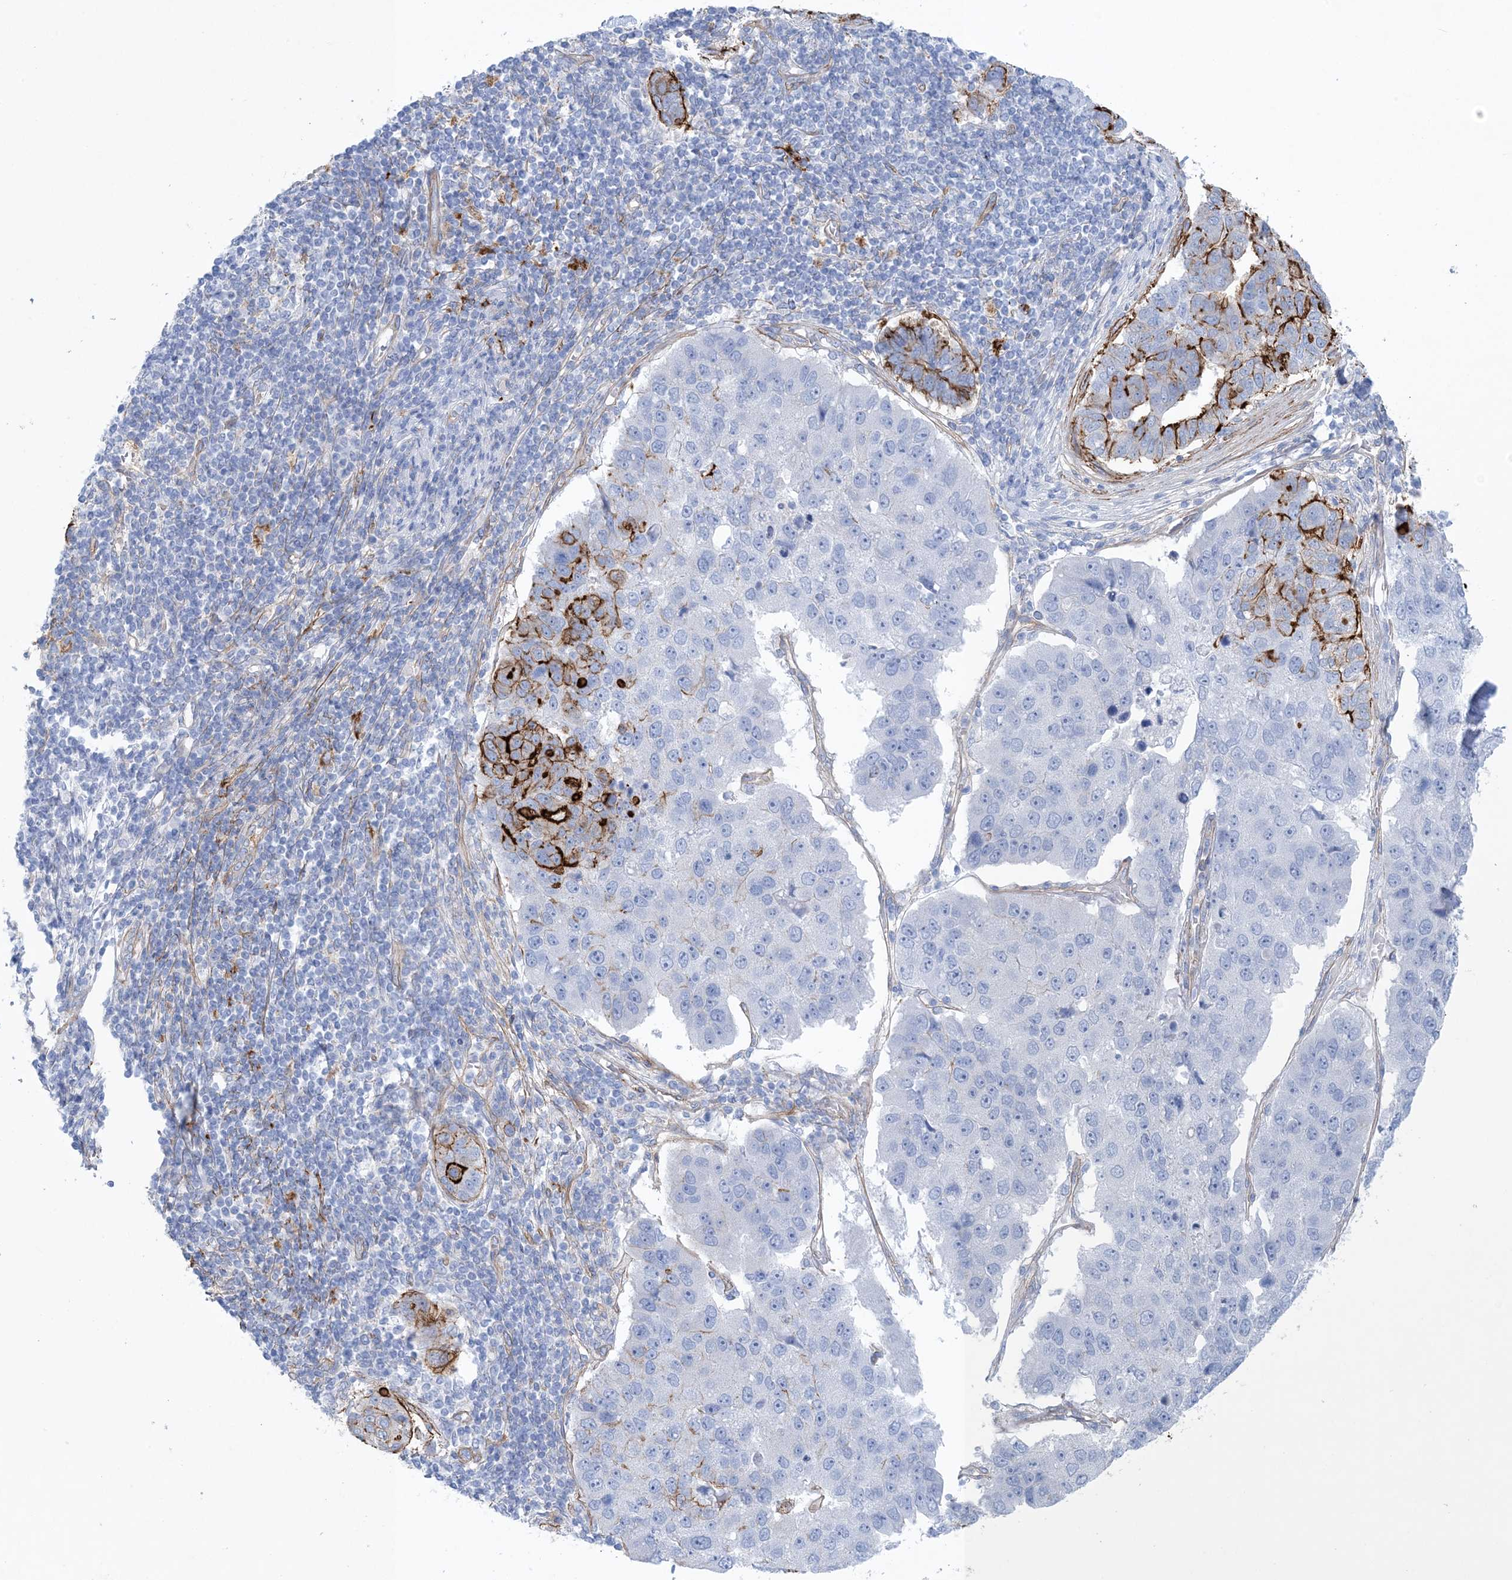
{"staining": {"intensity": "strong", "quantity": "25%-75%", "location": "cytoplasmic/membranous"}, "tissue": "pancreatic cancer", "cell_type": "Tumor cells", "image_type": "cancer", "snomed": [{"axis": "morphology", "description": "Adenocarcinoma, NOS"}, {"axis": "topography", "description": "Pancreas"}], "caption": "Immunohistochemical staining of human pancreatic cancer demonstrates high levels of strong cytoplasmic/membranous staining in approximately 25%-75% of tumor cells.", "gene": "SHANK1", "patient": {"sex": "female", "age": 61}}